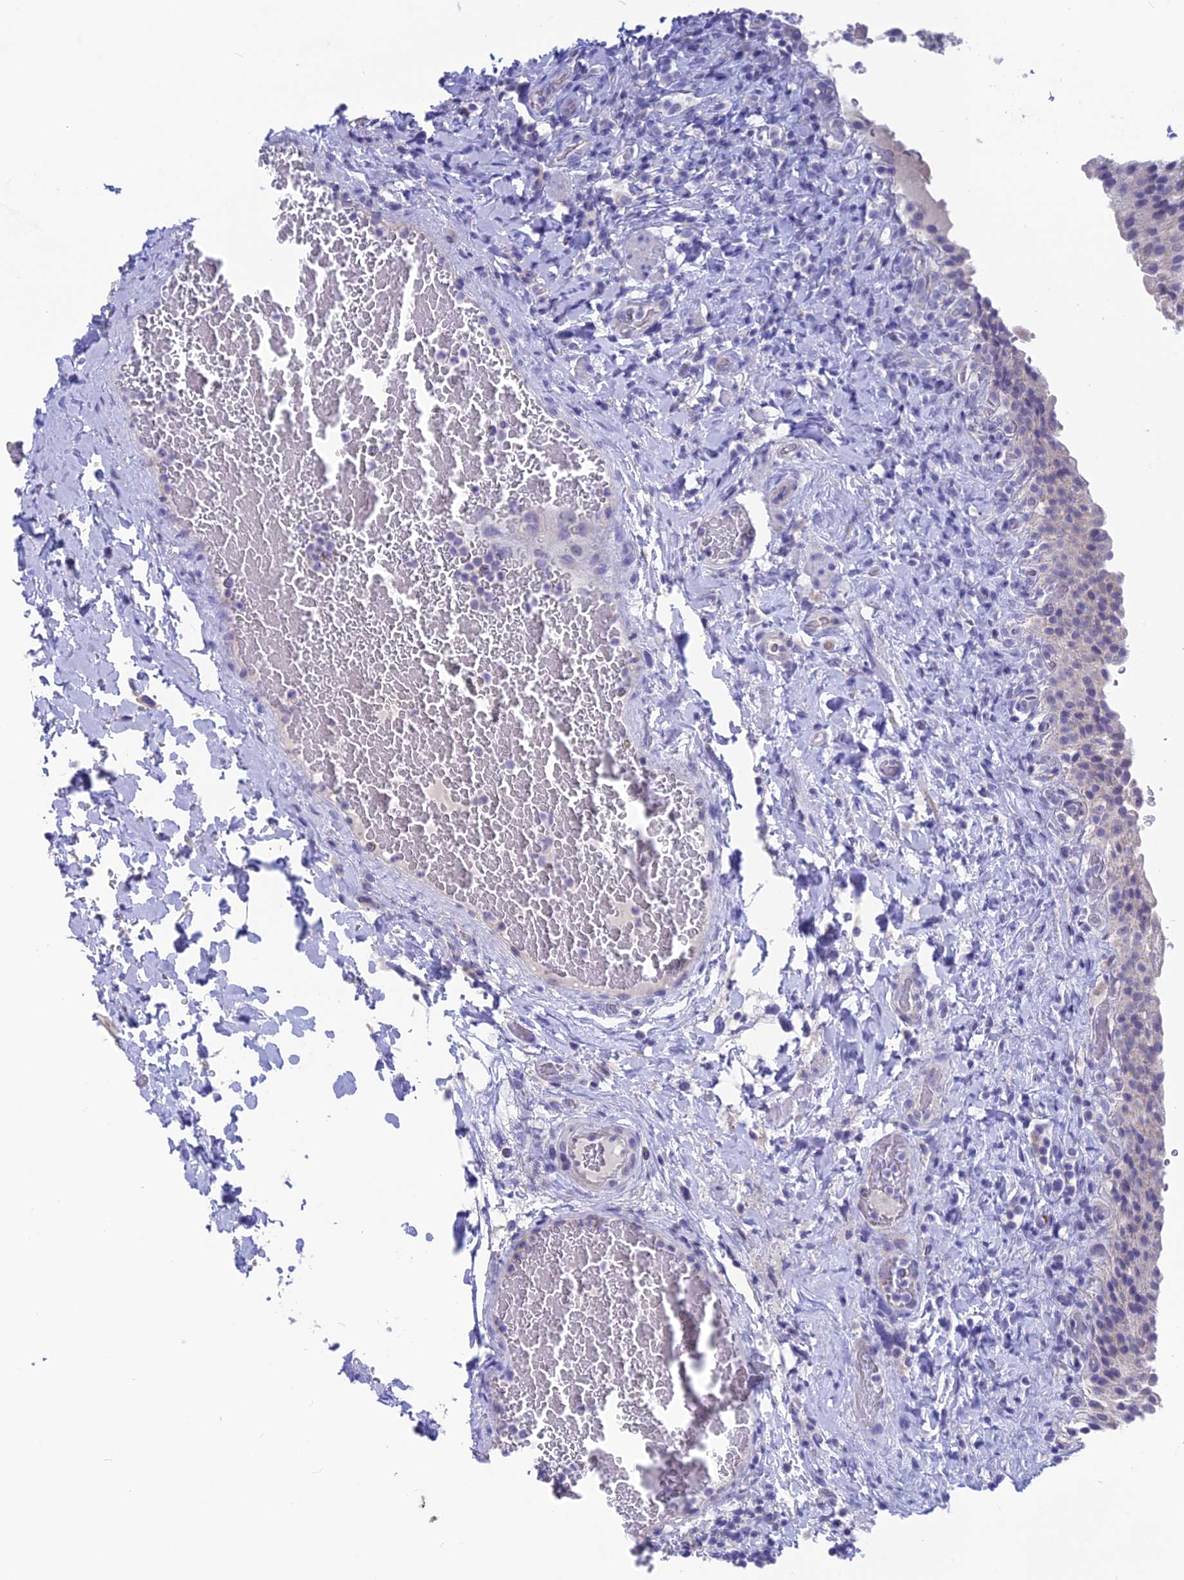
{"staining": {"intensity": "negative", "quantity": "none", "location": "none"}, "tissue": "urinary bladder", "cell_type": "Urothelial cells", "image_type": "normal", "snomed": [{"axis": "morphology", "description": "Normal tissue, NOS"}, {"axis": "morphology", "description": "Inflammation, NOS"}, {"axis": "topography", "description": "Urinary bladder"}], "caption": "Immunohistochemistry image of normal urinary bladder stained for a protein (brown), which displays no expression in urothelial cells.", "gene": "SNTN", "patient": {"sex": "male", "age": 64}}